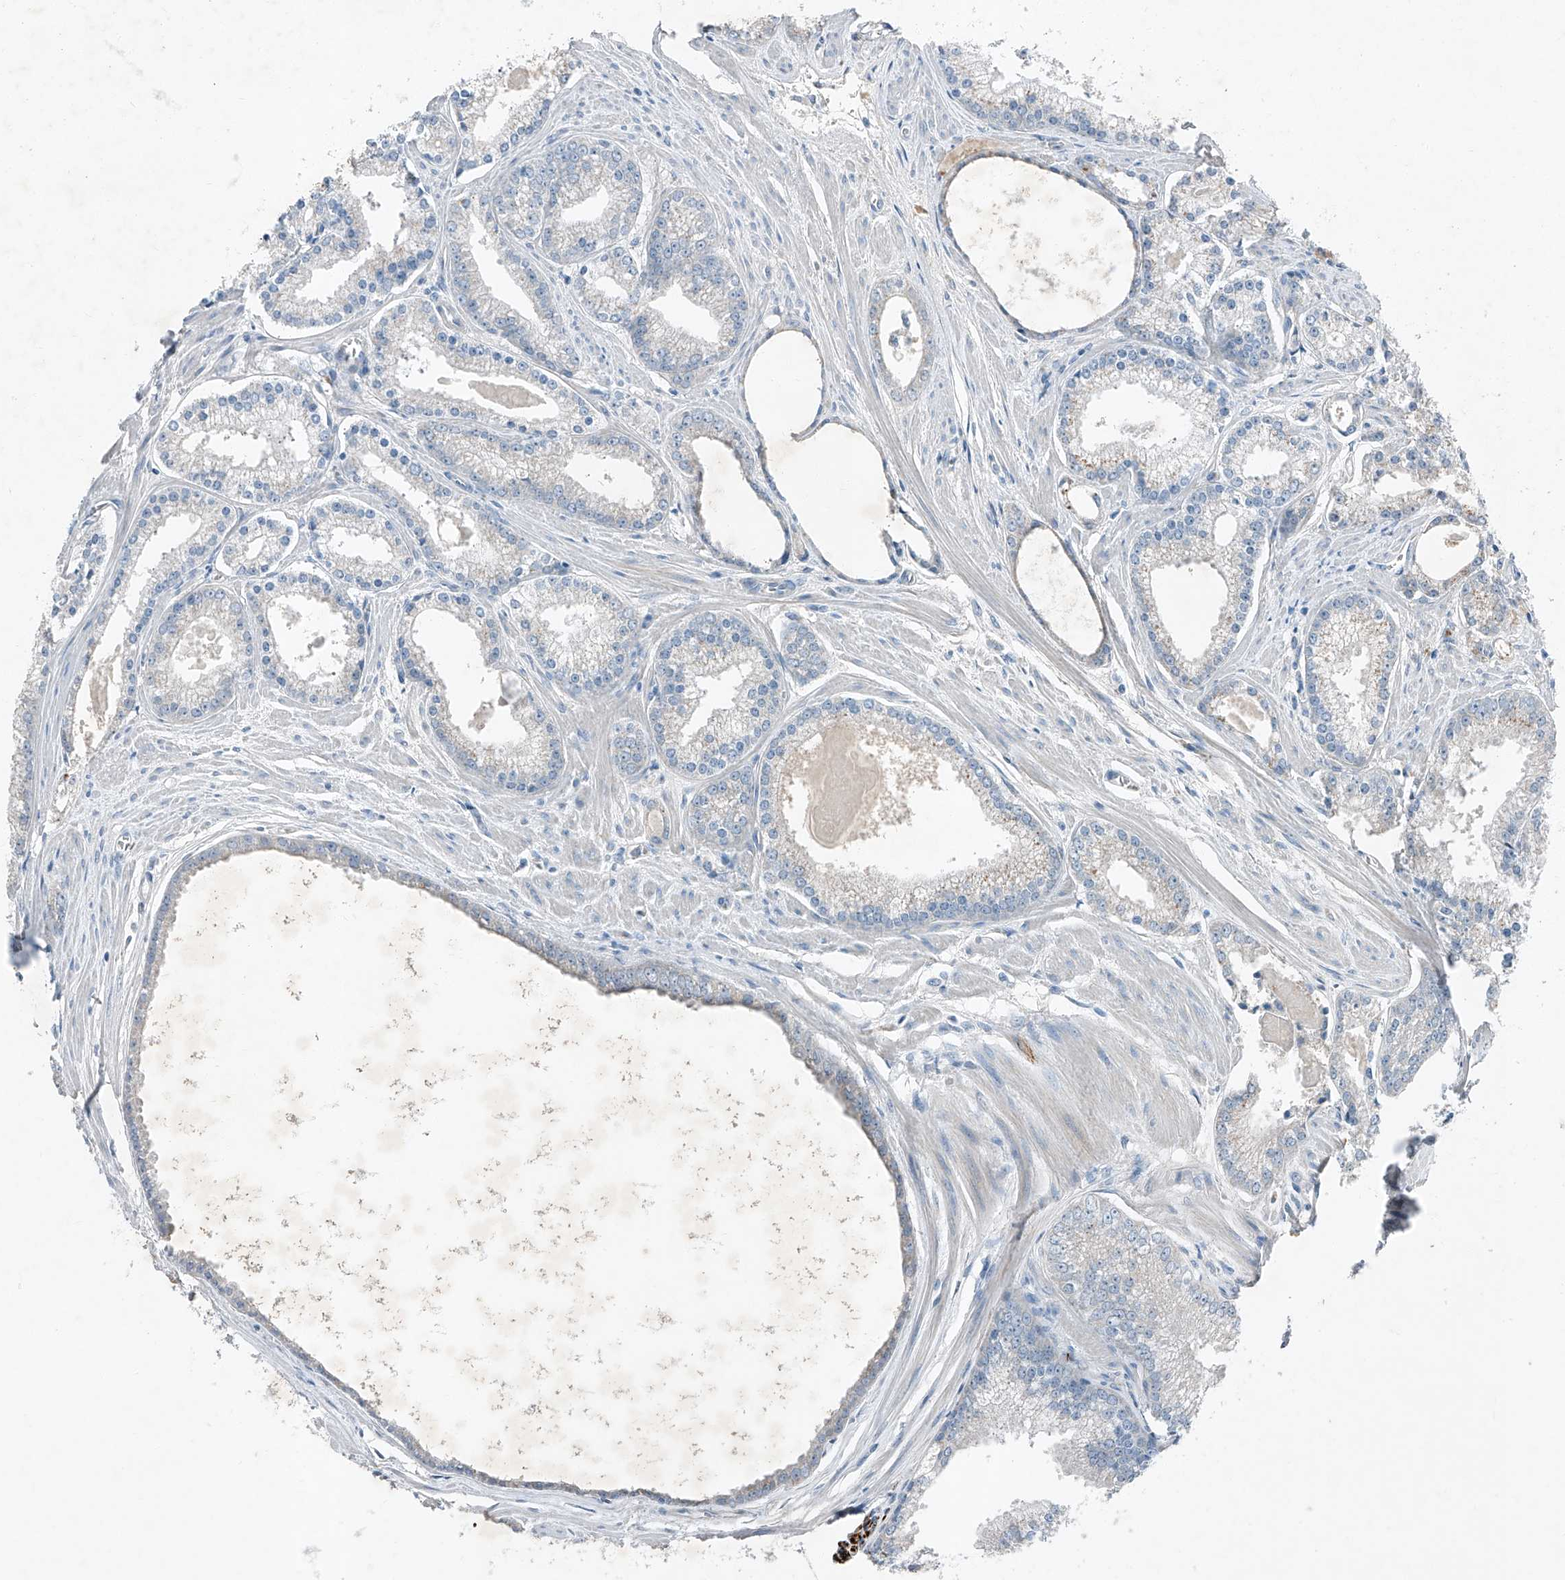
{"staining": {"intensity": "negative", "quantity": "none", "location": "none"}, "tissue": "prostate cancer", "cell_type": "Tumor cells", "image_type": "cancer", "snomed": [{"axis": "morphology", "description": "Adenocarcinoma, Low grade"}, {"axis": "topography", "description": "Prostate"}], "caption": "This is a photomicrograph of IHC staining of adenocarcinoma (low-grade) (prostate), which shows no positivity in tumor cells.", "gene": "MDGA1", "patient": {"sex": "male", "age": 54}}